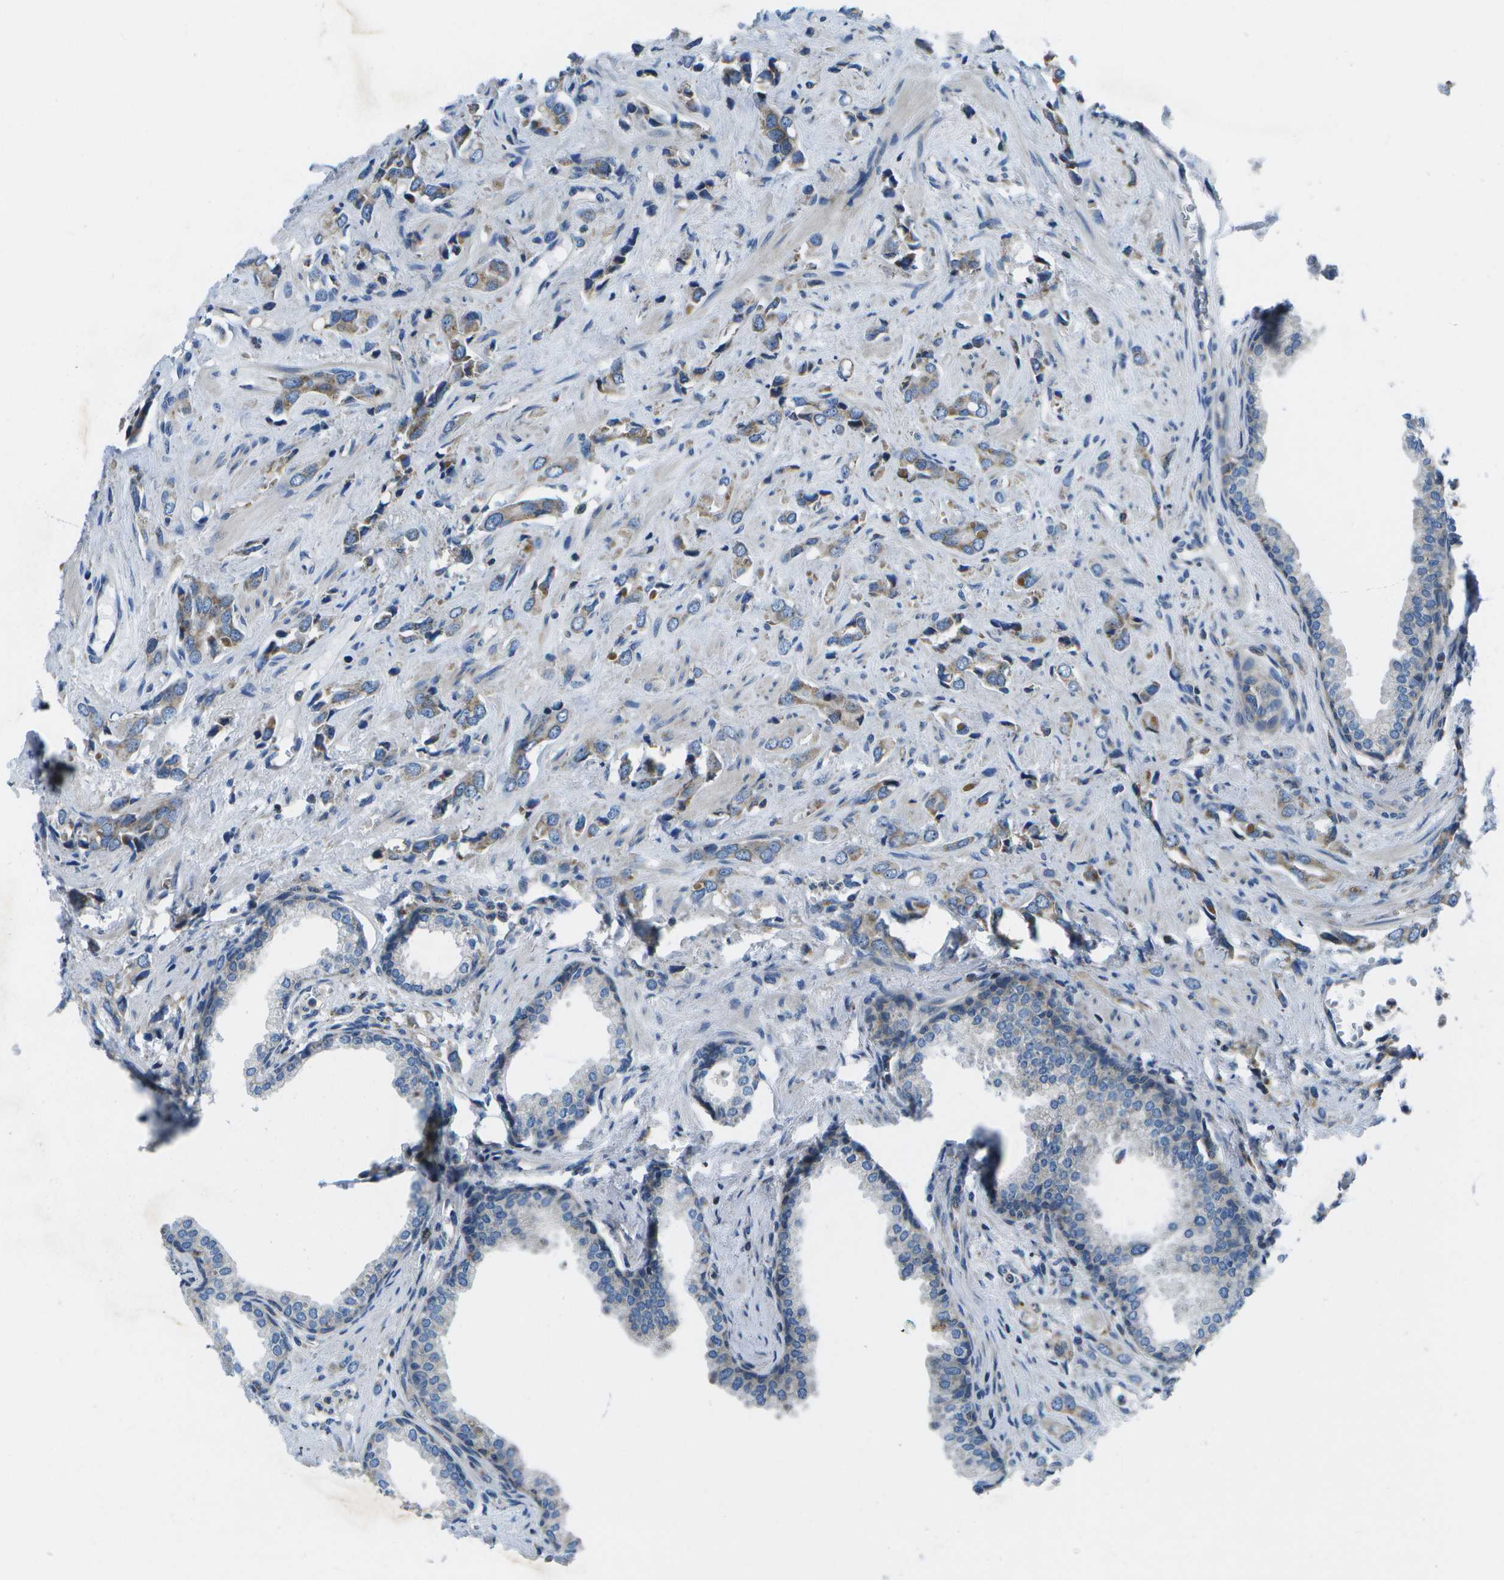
{"staining": {"intensity": "weak", "quantity": "25%-75%", "location": "cytoplasmic/membranous"}, "tissue": "prostate cancer", "cell_type": "Tumor cells", "image_type": "cancer", "snomed": [{"axis": "morphology", "description": "Adenocarcinoma, High grade"}, {"axis": "topography", "description": "Prostate"}], "caption": "Prostate cancer (high-grade adenocarcinoma) stained for a protein (brown) shows weak cytoplasmic/membranous positive positivity in approximately 25%-75% of tumor cells.", "gene": "GDF5", "patient": {"sex": "male", "age": 64}}